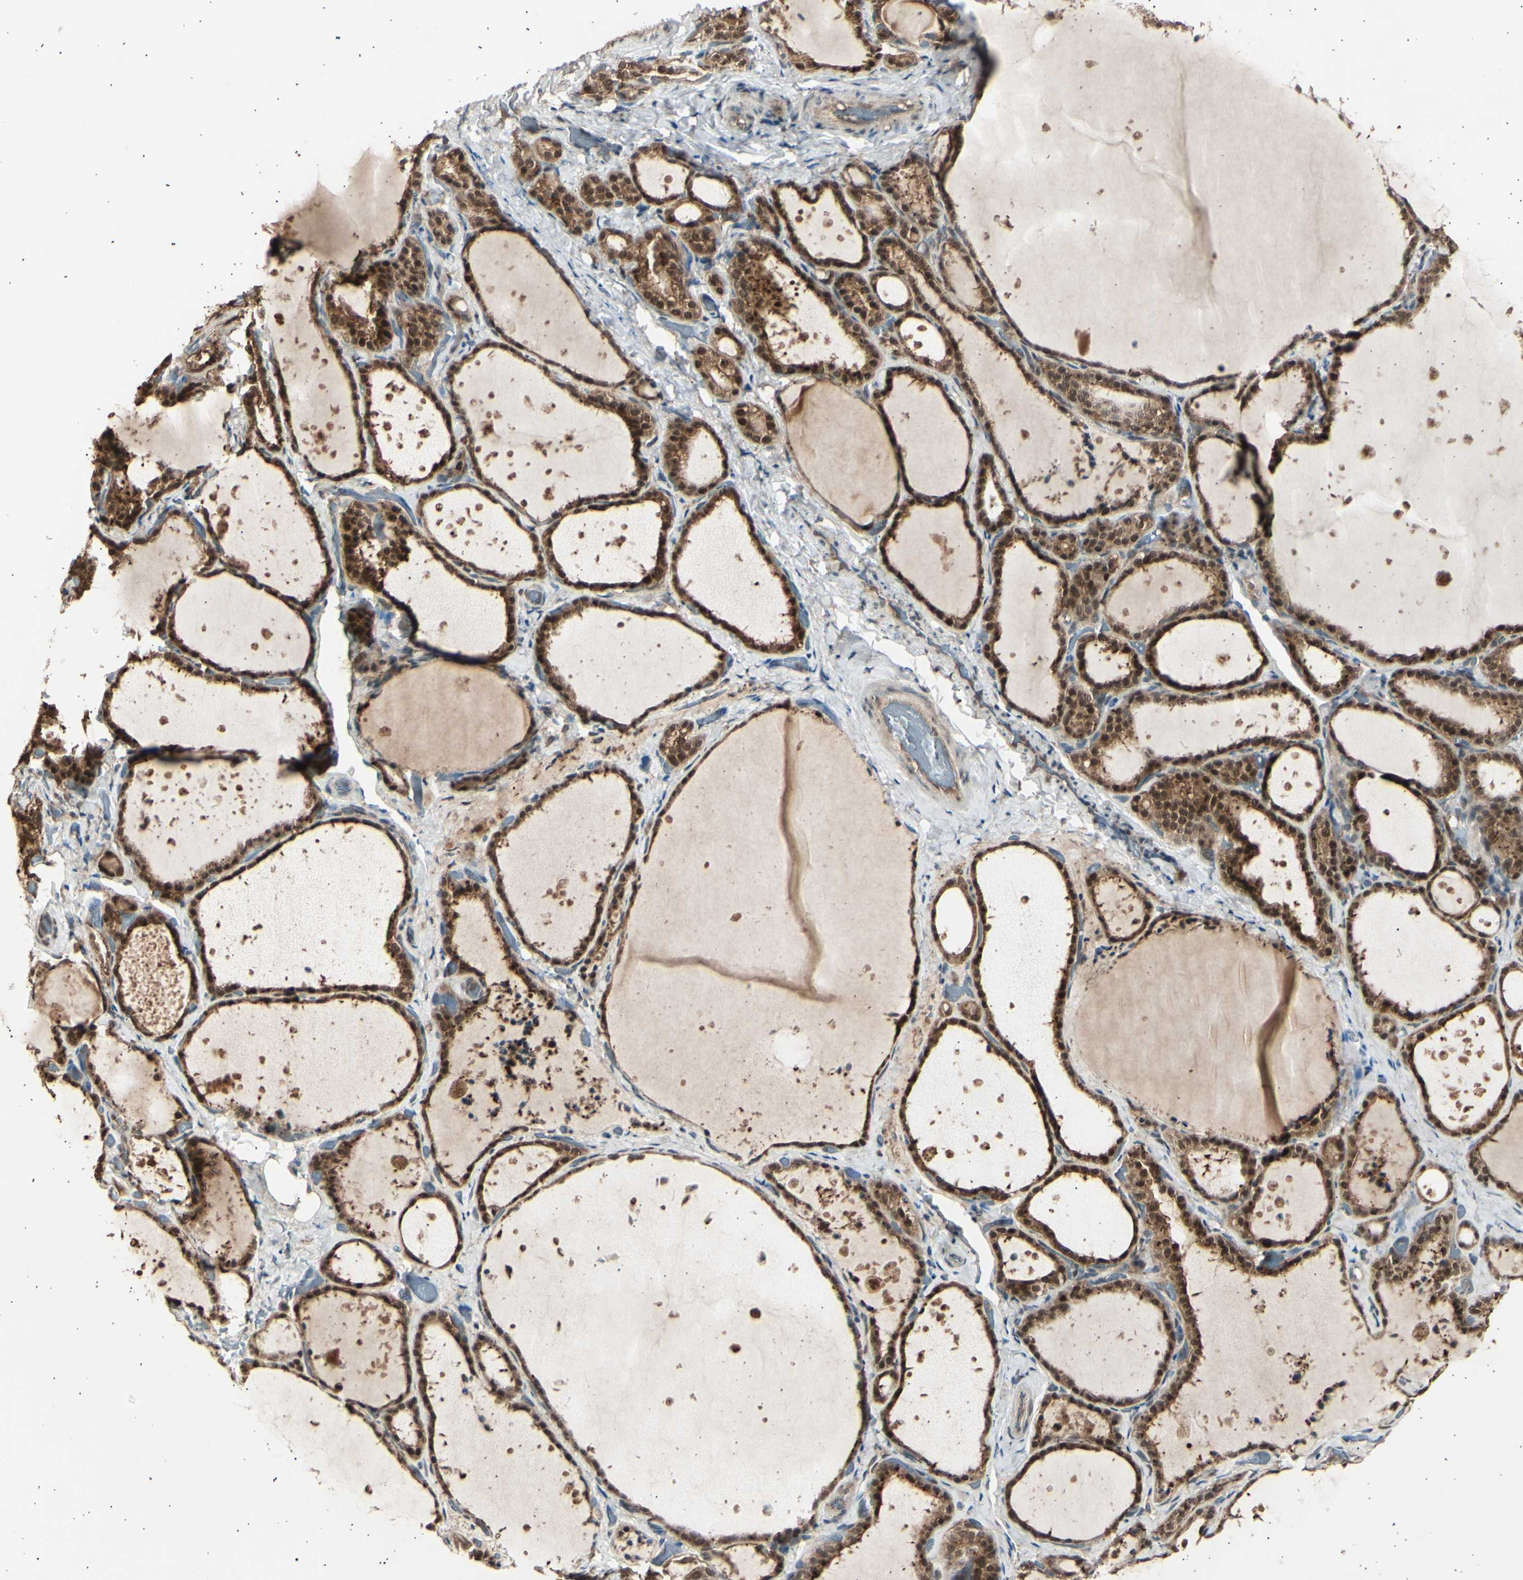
{"staining": {"intensity": "strong", "quantity": "25%-75%", "location": "nuclear"}, "tissue": "thyroid gland", "cell_type": "Glandular cells", "image_type": "normal", "snomed": [{"axis": "morphology", "description": "Normal tissue, NOS"}, {"axis": "topography", "description": "Thyroid gland"}], "caption": "DAB immunohistochemical staining of benign thyroid gland demonstrates strong nuclear protein positivity in about 25%-75% of glandular cells.", "gene": "PSMD5", "patient": {"sex": "female", "age": 44}}